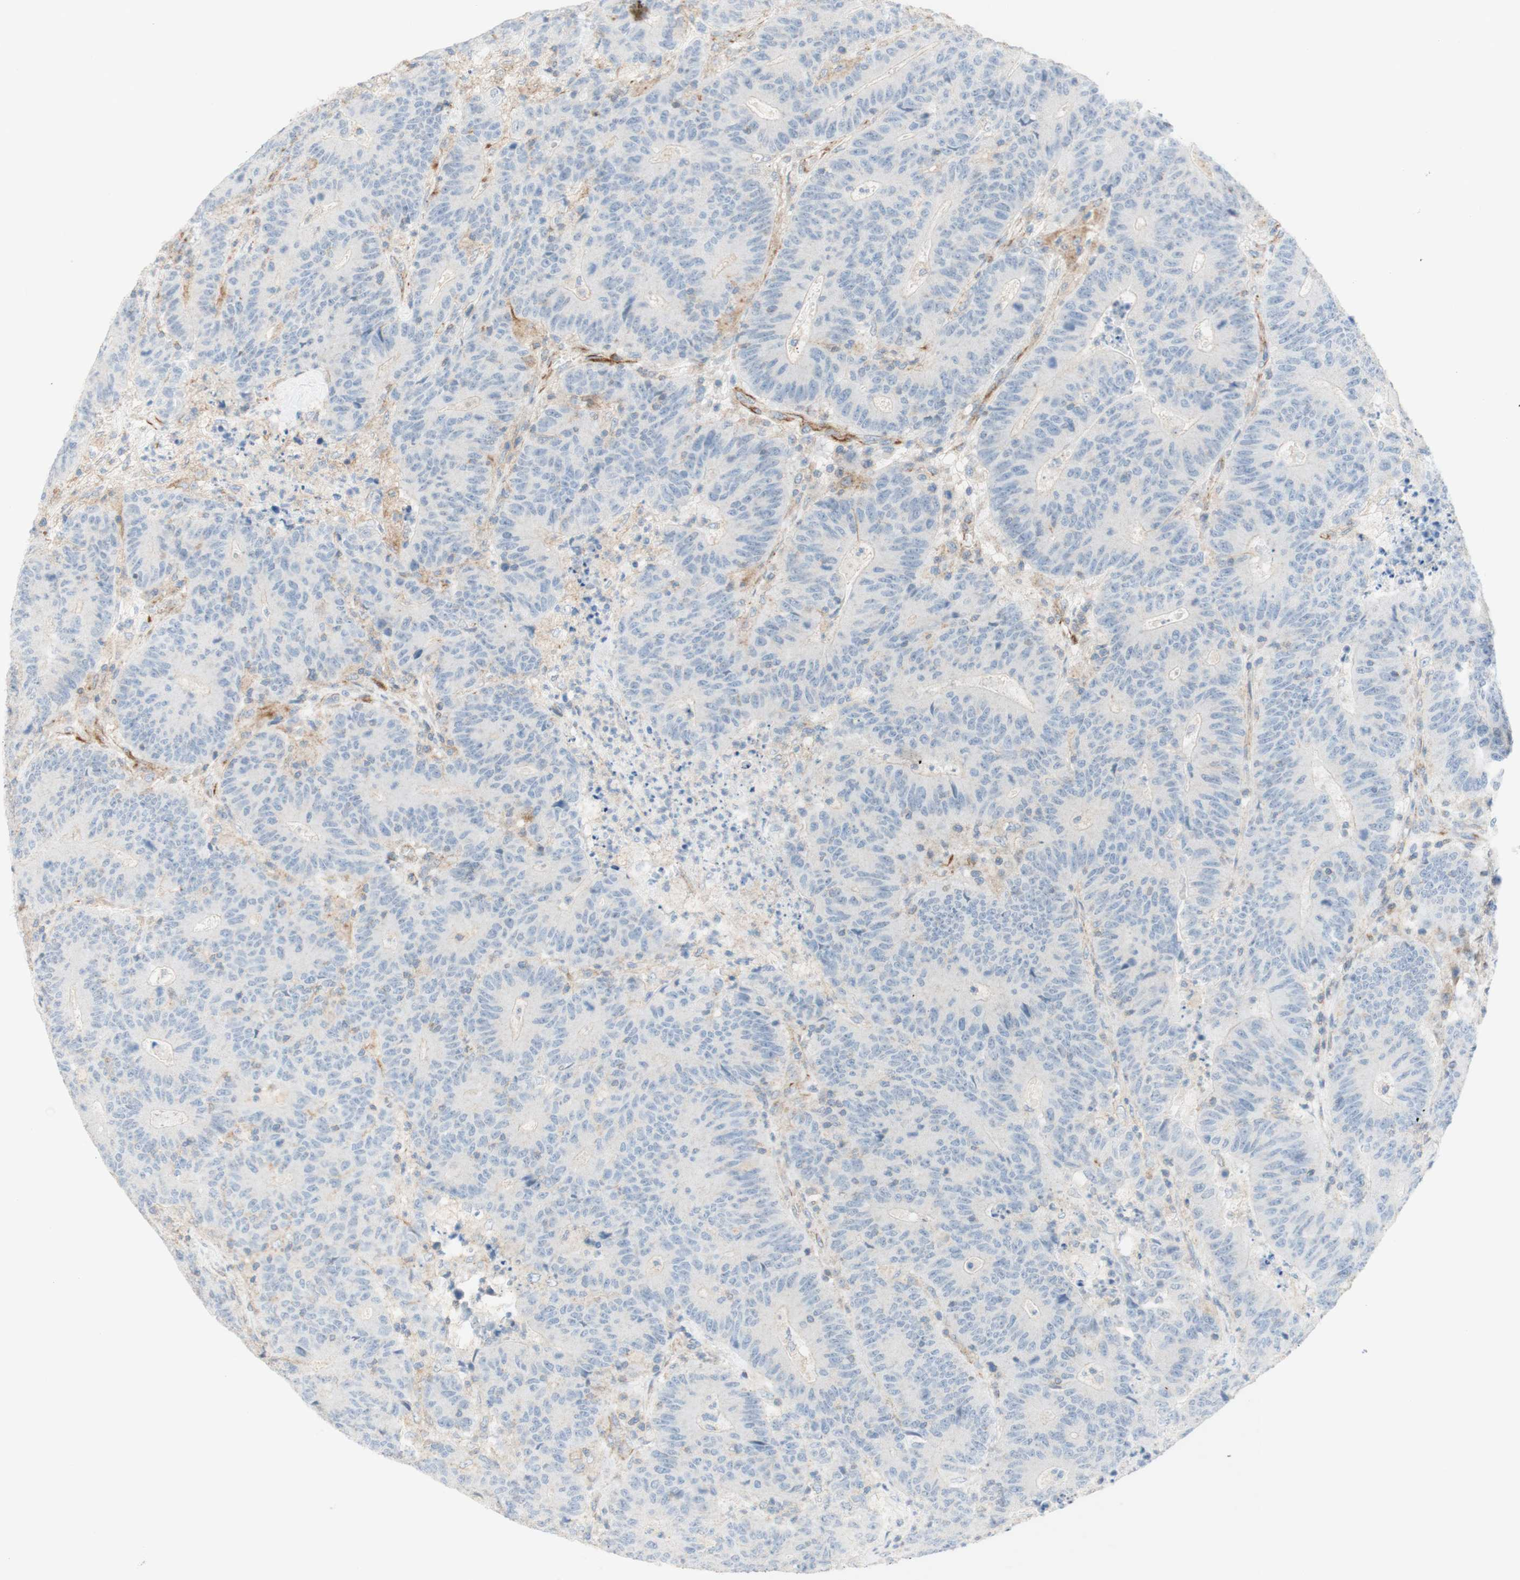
{"staining": {"intensity": "negative", "quantity": "none", "location": "none"}, "tissue": "colorectal cancer", "cell_type": "Tumor cells", "image_type": "cancer", "snomed": [{"axis": "morphology", "description": "Normal tissue, NOS"}, {"axis": "morphology", "description": "Adenocarcinoma, NOS"}, {"axis": "topography", "description": "Colon"}], "caption": "A high-resolution photomicrograph shows immunohistochemistry staining of adenocarcinoma (colorectal), which shows no significant staining in tumor cells. Brightfield microscopy of immunohistochemistry (IHC) stained with DAB (3,3'-diaminobenzidine) (brown) and hematoxylin (blue), captured at high magnification.", "gene": "POU2AF1", "patient": {"sex": "female", "age": 75}}